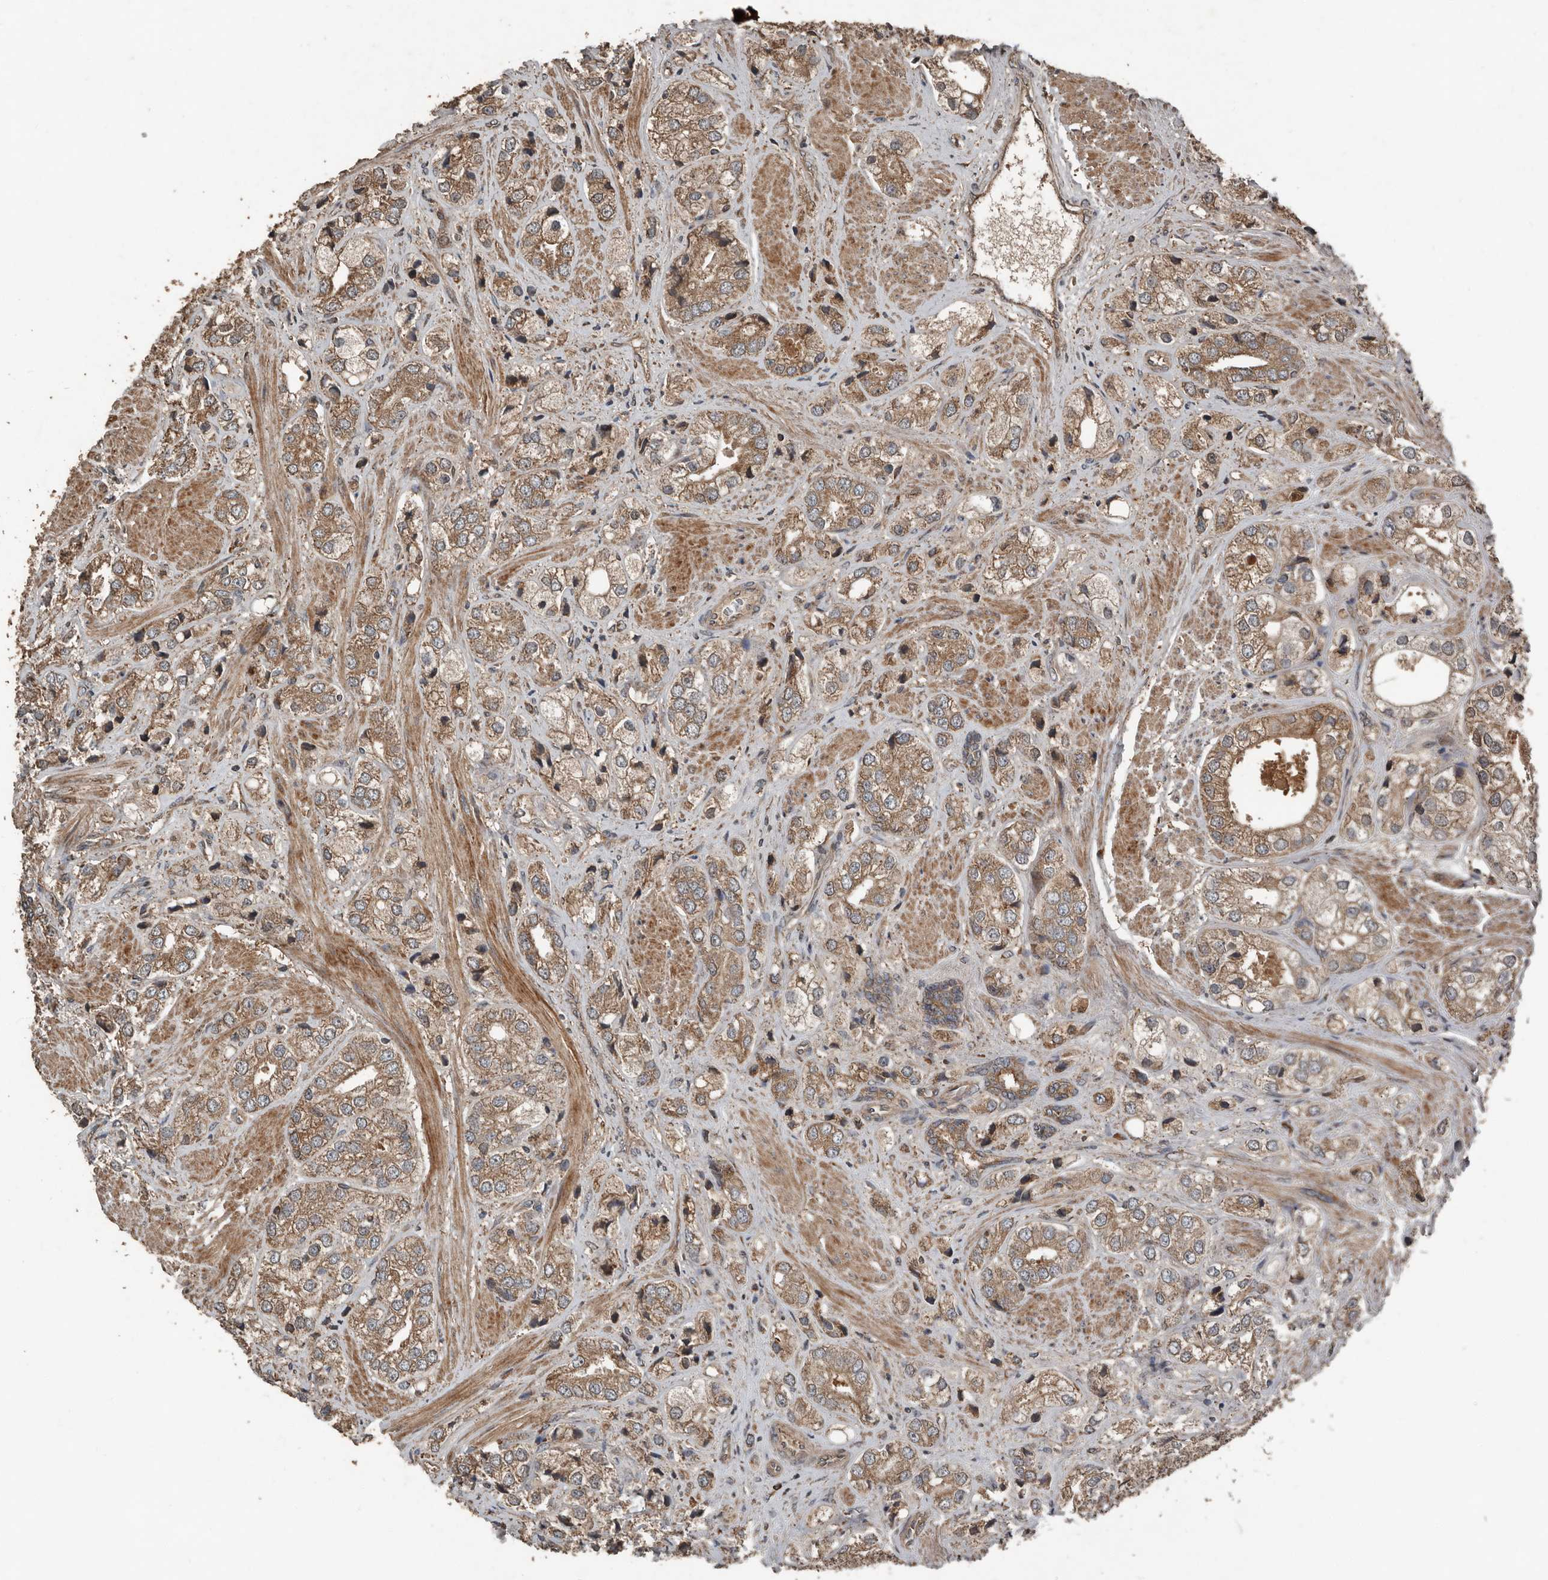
{"staining": {"intensity": "moderate", "quantity": ">75%", "location": "cytoplasmic/membranous"}, "tissue": "prostate cancer", "cell_type": "Tumor cells", "image_type": "cancer", "snomed": [{"axis": "morphology", "description": "Adenocarcinoma, High grade"}, {"axis": "topography", "description": "Prostate"}], "caption": "Immunohistochemistry (IHC) staining of prostate cancer, which reveals medium levels of moderate cytoplasmic/membranous staining in about >75% of tumor cells indicating moderate cytoplasmic/membranous protein staining. The staining was performed using DAB (brown) for protein detection and nuclei were counterstained in hematoxylin (blue).", "gene": "RNF207", "patient": {"sex": "male", "age": 50}}